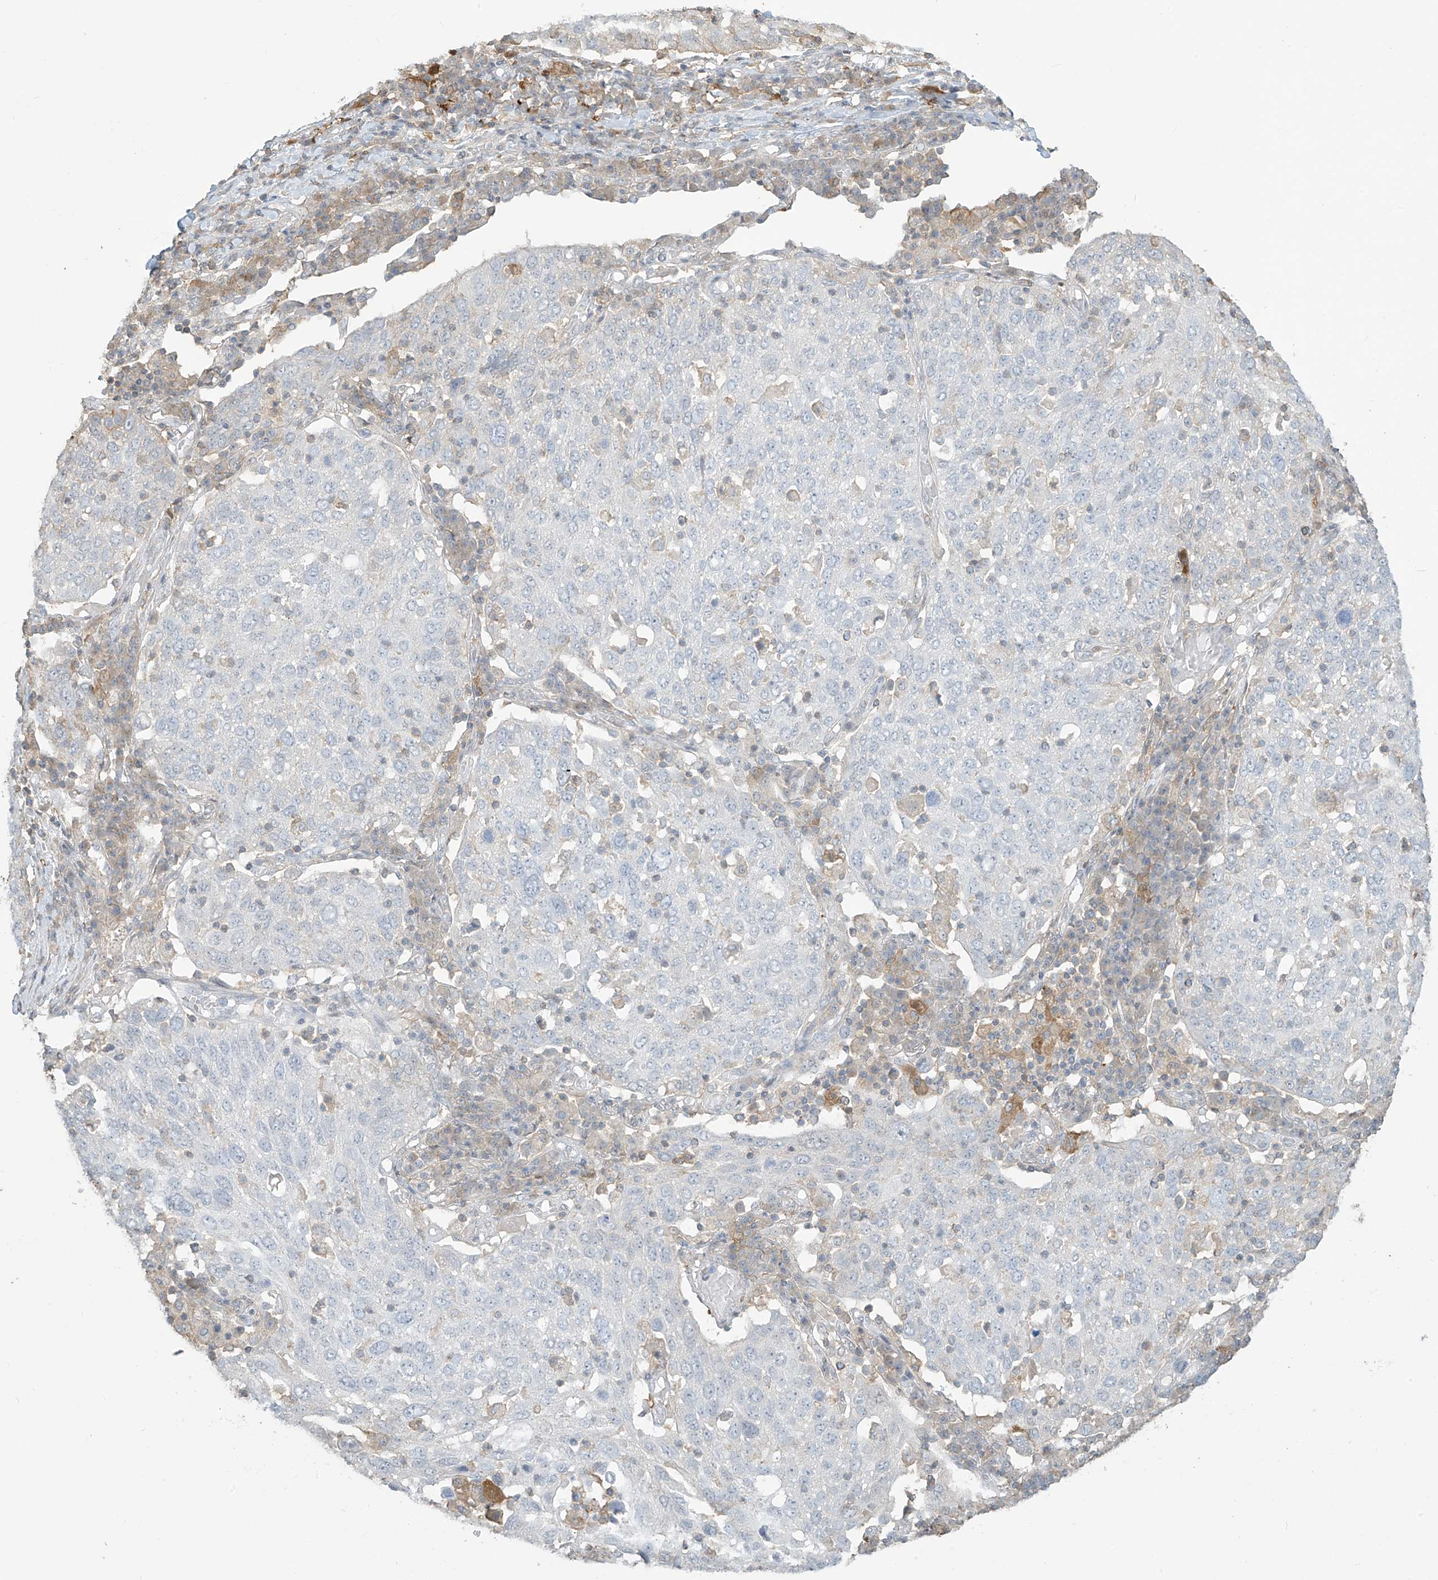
{"staining": {"intensity": "negative", "quantity": "none", "location": "none"}, "tissue": "lung cancer", "cell_type": "Tumor cells", "image_type": "cancer", "snomed": [{"axis": "morphology", "description": "Squamous cell carcinoma, NOS"}, {"axis": "topography", "description": "Lung"}], "caption": "Tumor cells show no significant protein staining in lung cancer (squamous cell carcinoma).", "gene": "TAGAP", "patient": {"sex": "male", "age": 65}}